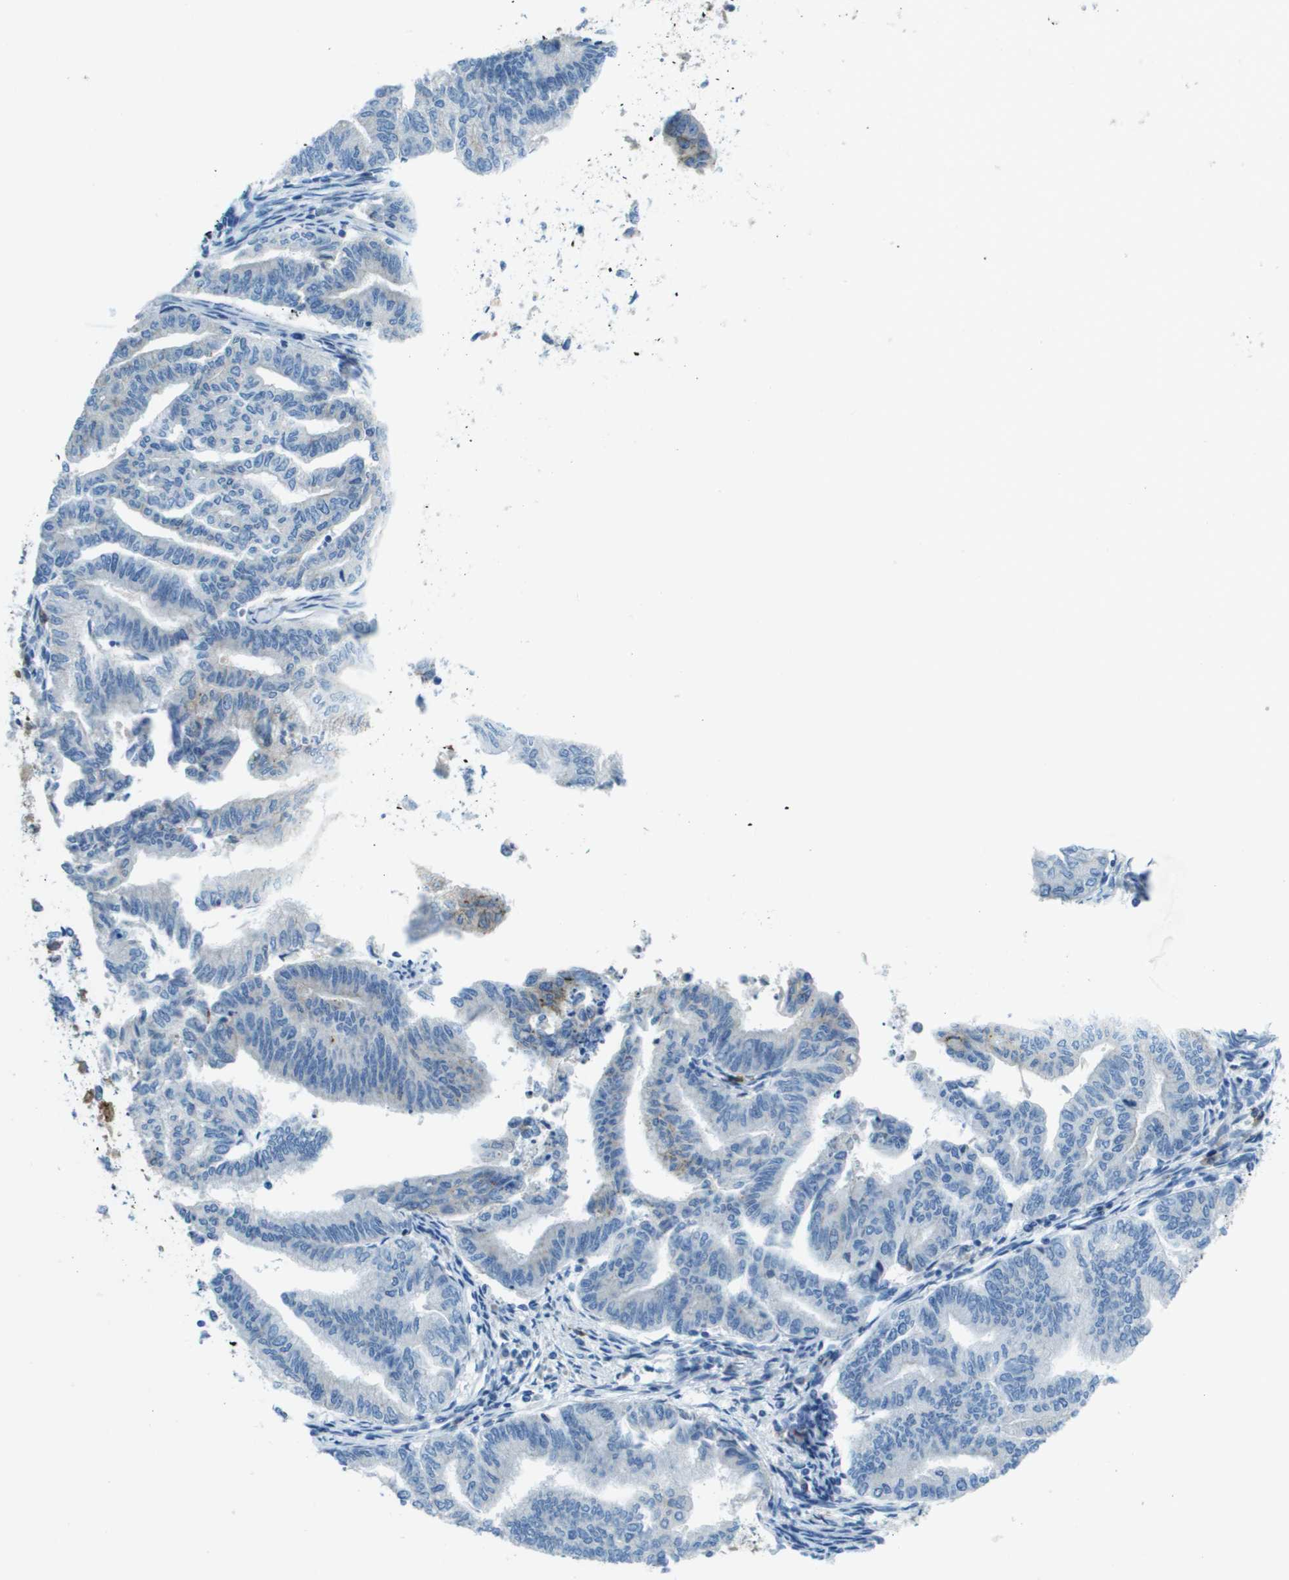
{"staining": {"intensity": "negative", "quantity": "none", "location": "none"}, "tissue": "endometrial cancer", "cell_type": "Tumor cells", "image_type": "cancer", "snomed": [{"axis": "morphology", "description": "Adenocarcinoma, NOS"}, {"axis": "topography", "description": "Endometrium"}], "caption": "Tumor cells are negative for brown protein staining in adenocarcinoma (endometrial).", "gene": "SDC1", "patient": {"sex": "female", "age": 79}}